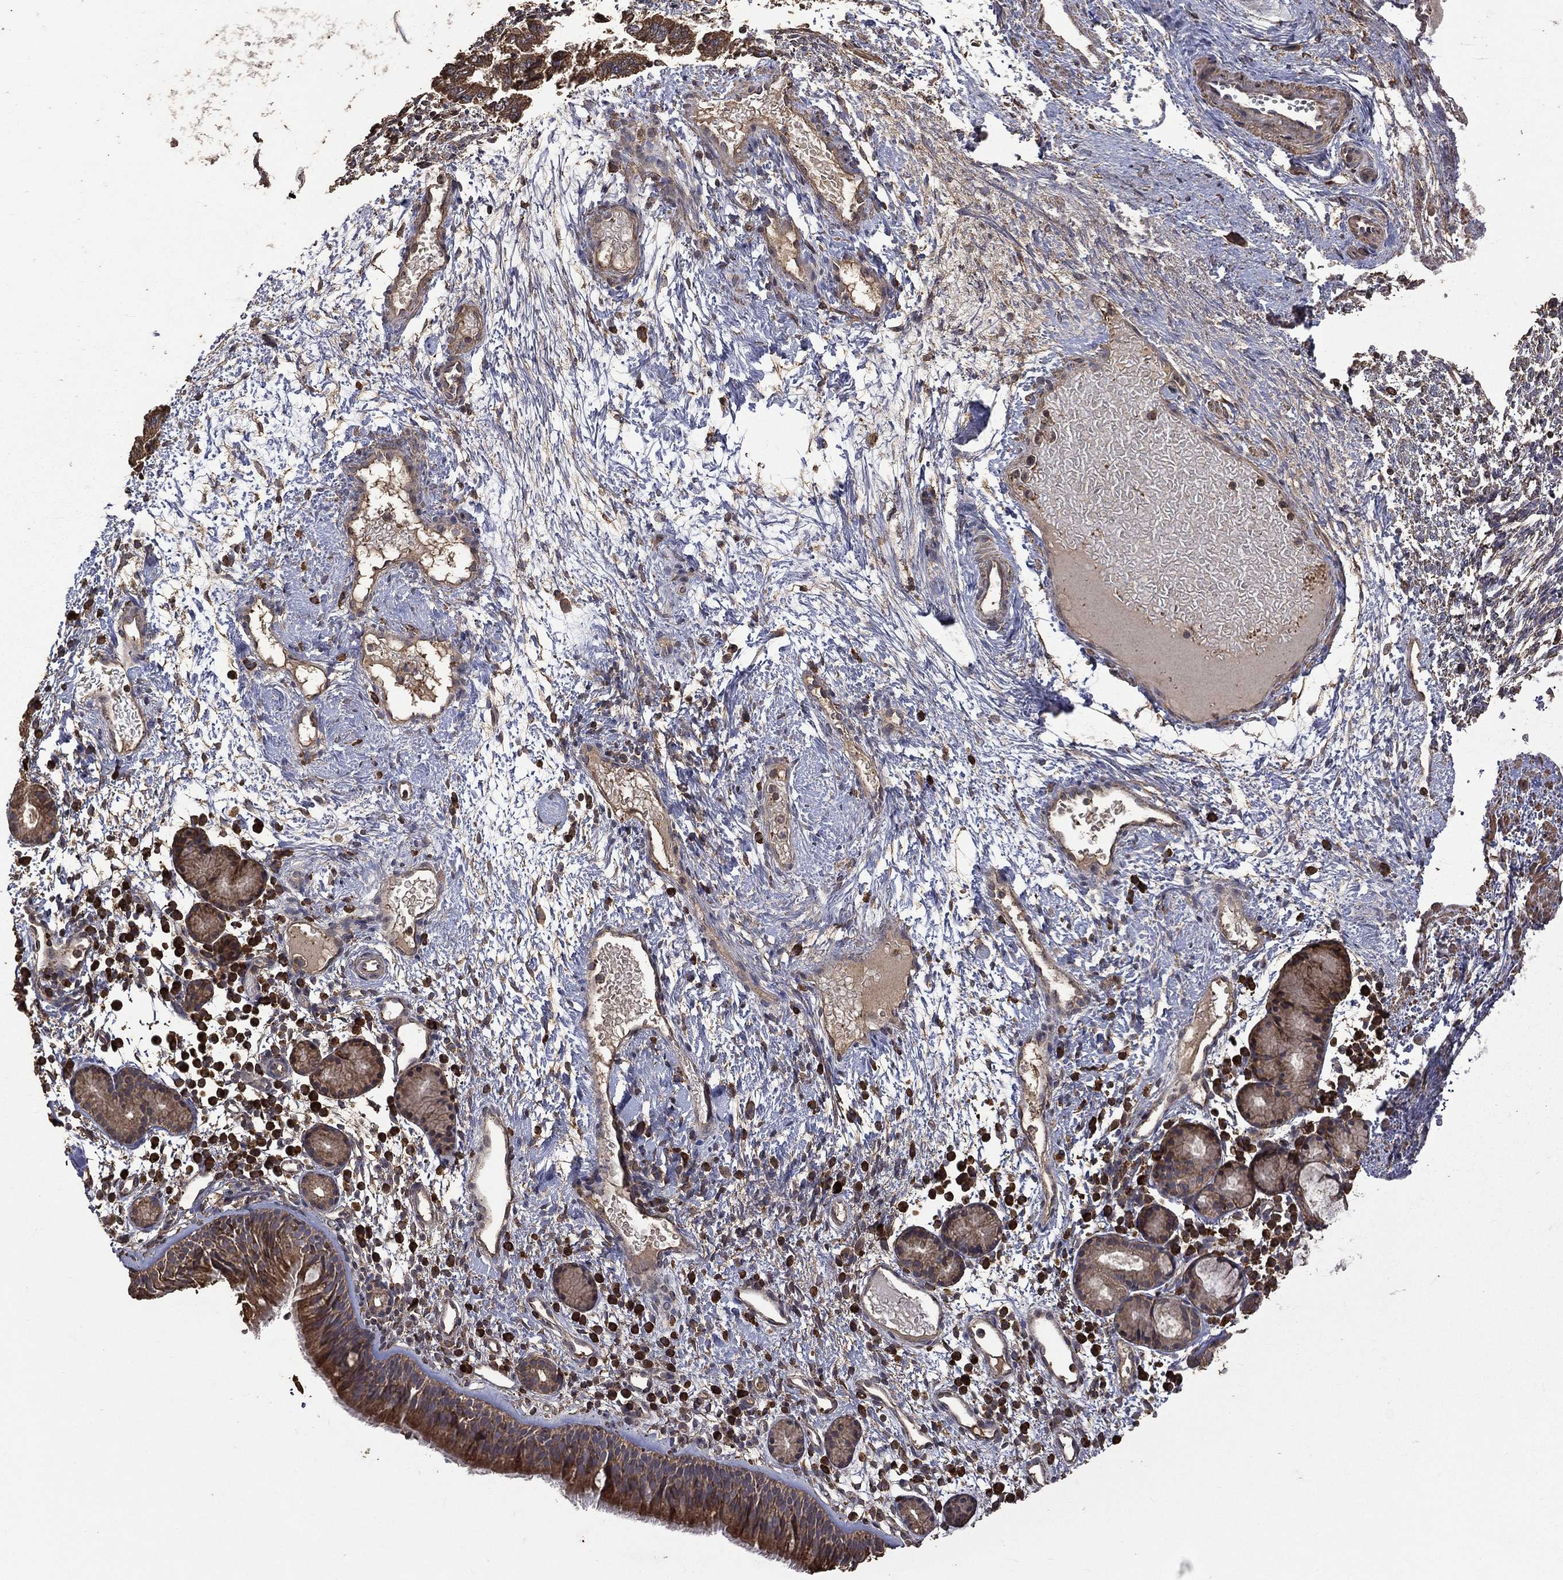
{"staining": {"intensity": "strong", "quantity": ">75%", "location": "cytoplasmic/membranous"}, "tissue": "nasopharynx", "cell_type": "Respiratory epithelial cells", "image_type": "normal", "snomed": [{"axis": "morphology", "description": "Normal tissue, NOS"}, {"axis": "morphology", "description": "Inflammation, NOS"}, {"axis": "topography", "description": "Nasopharynx"}], "caption": "The micrograph shows staining of unremarkable nasopharynx, revealing strong cytoplasmic/membranous protein positivity (brown color) within respiratory epithelial cells. (DAB IHC with brightfield microscopy, high magnification).", "gene": "METTL27", "patient": {"sex": "female", "age": 55}}